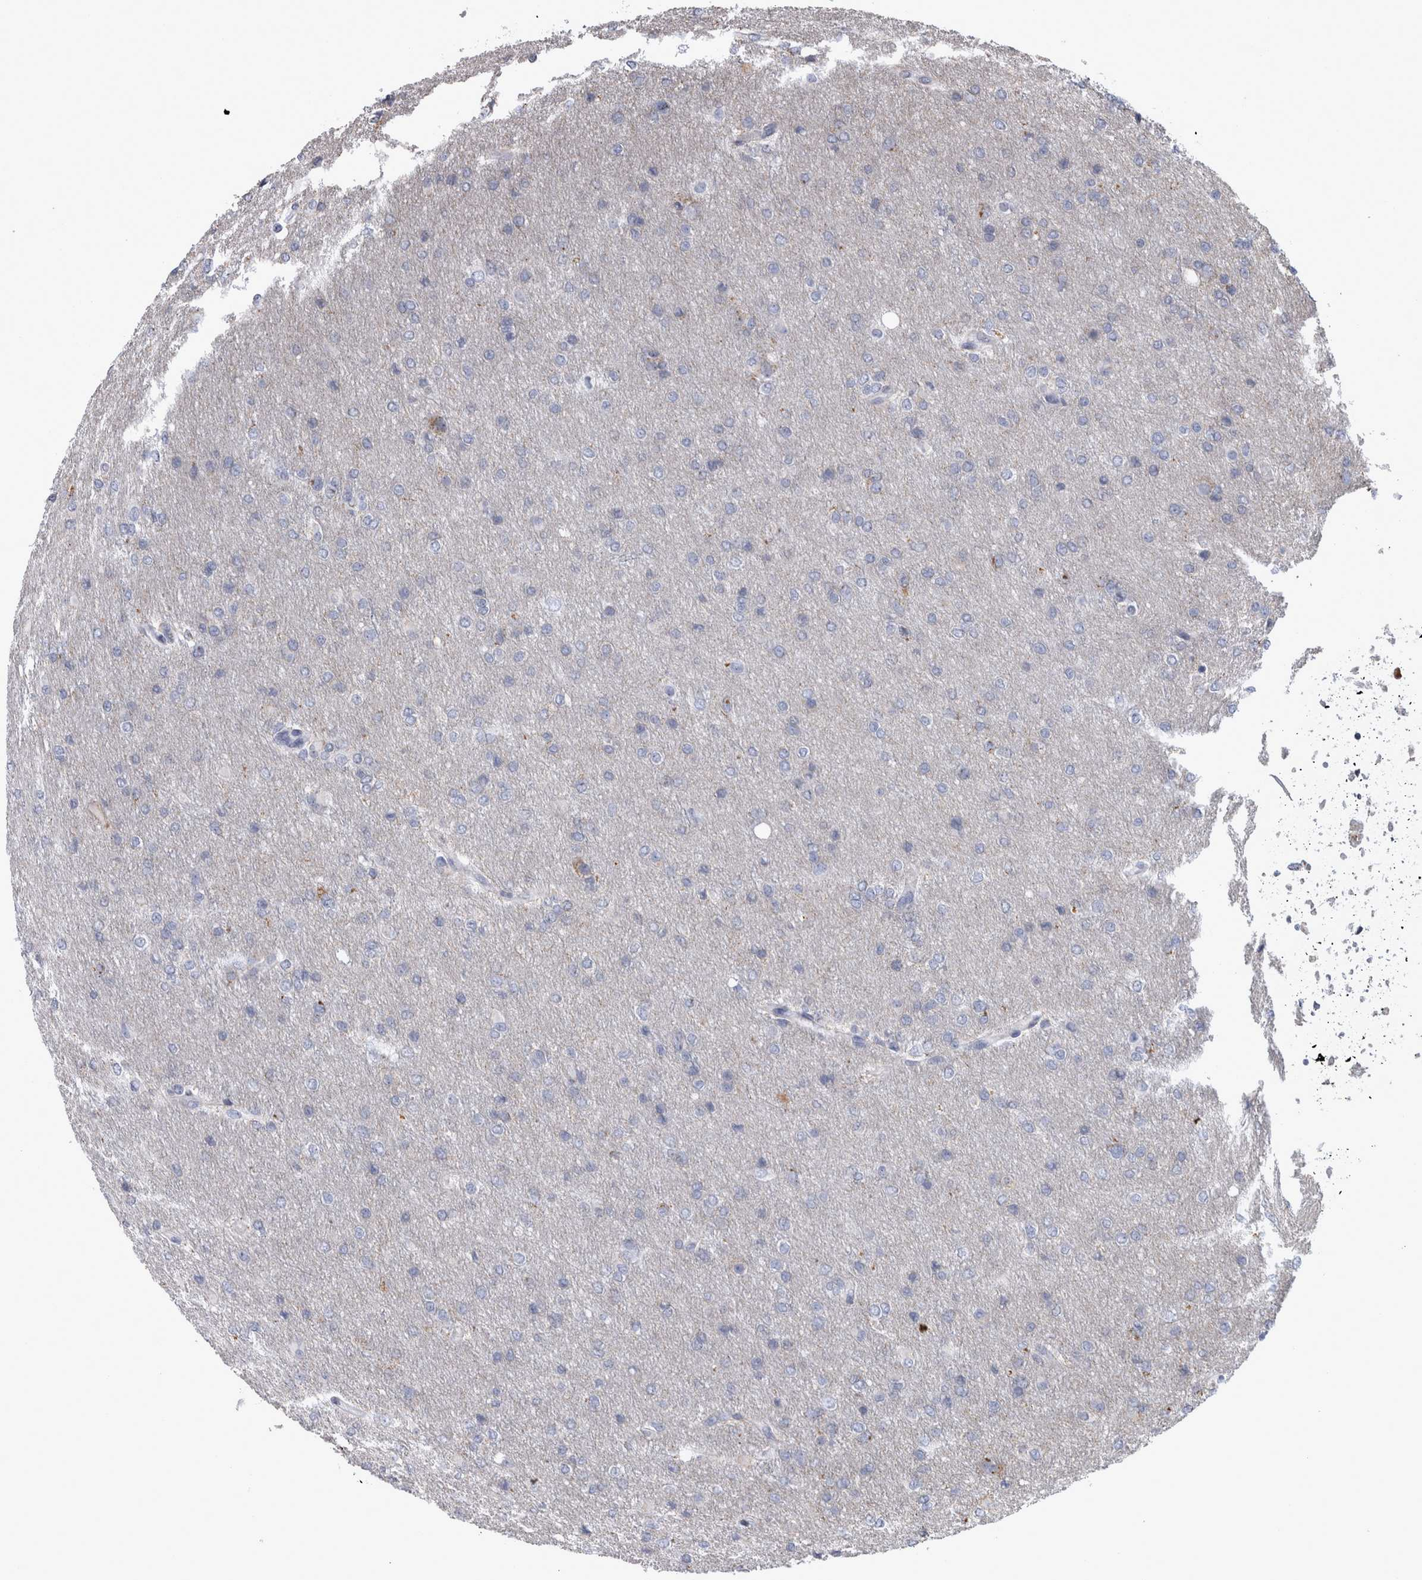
{"staining": {"intensity": "negative", "quantity": "none", "location": "none"}, "tissue": "glioma", "cell_type": "Tumor cells", "image_type": "cancer", "snomed": [{"axis": "morphology", "description": "Glioma, malignant, High grade"}, {"axis": "topography", "description": "Cerebral cortex"}], "caption": "High power microscopy histopathology image of an immunohistochemistry image of glioma, revealing no significant expression in tumor cells.", "gene": "MDH2", "patient": {"sex": "female", "age": 36}}